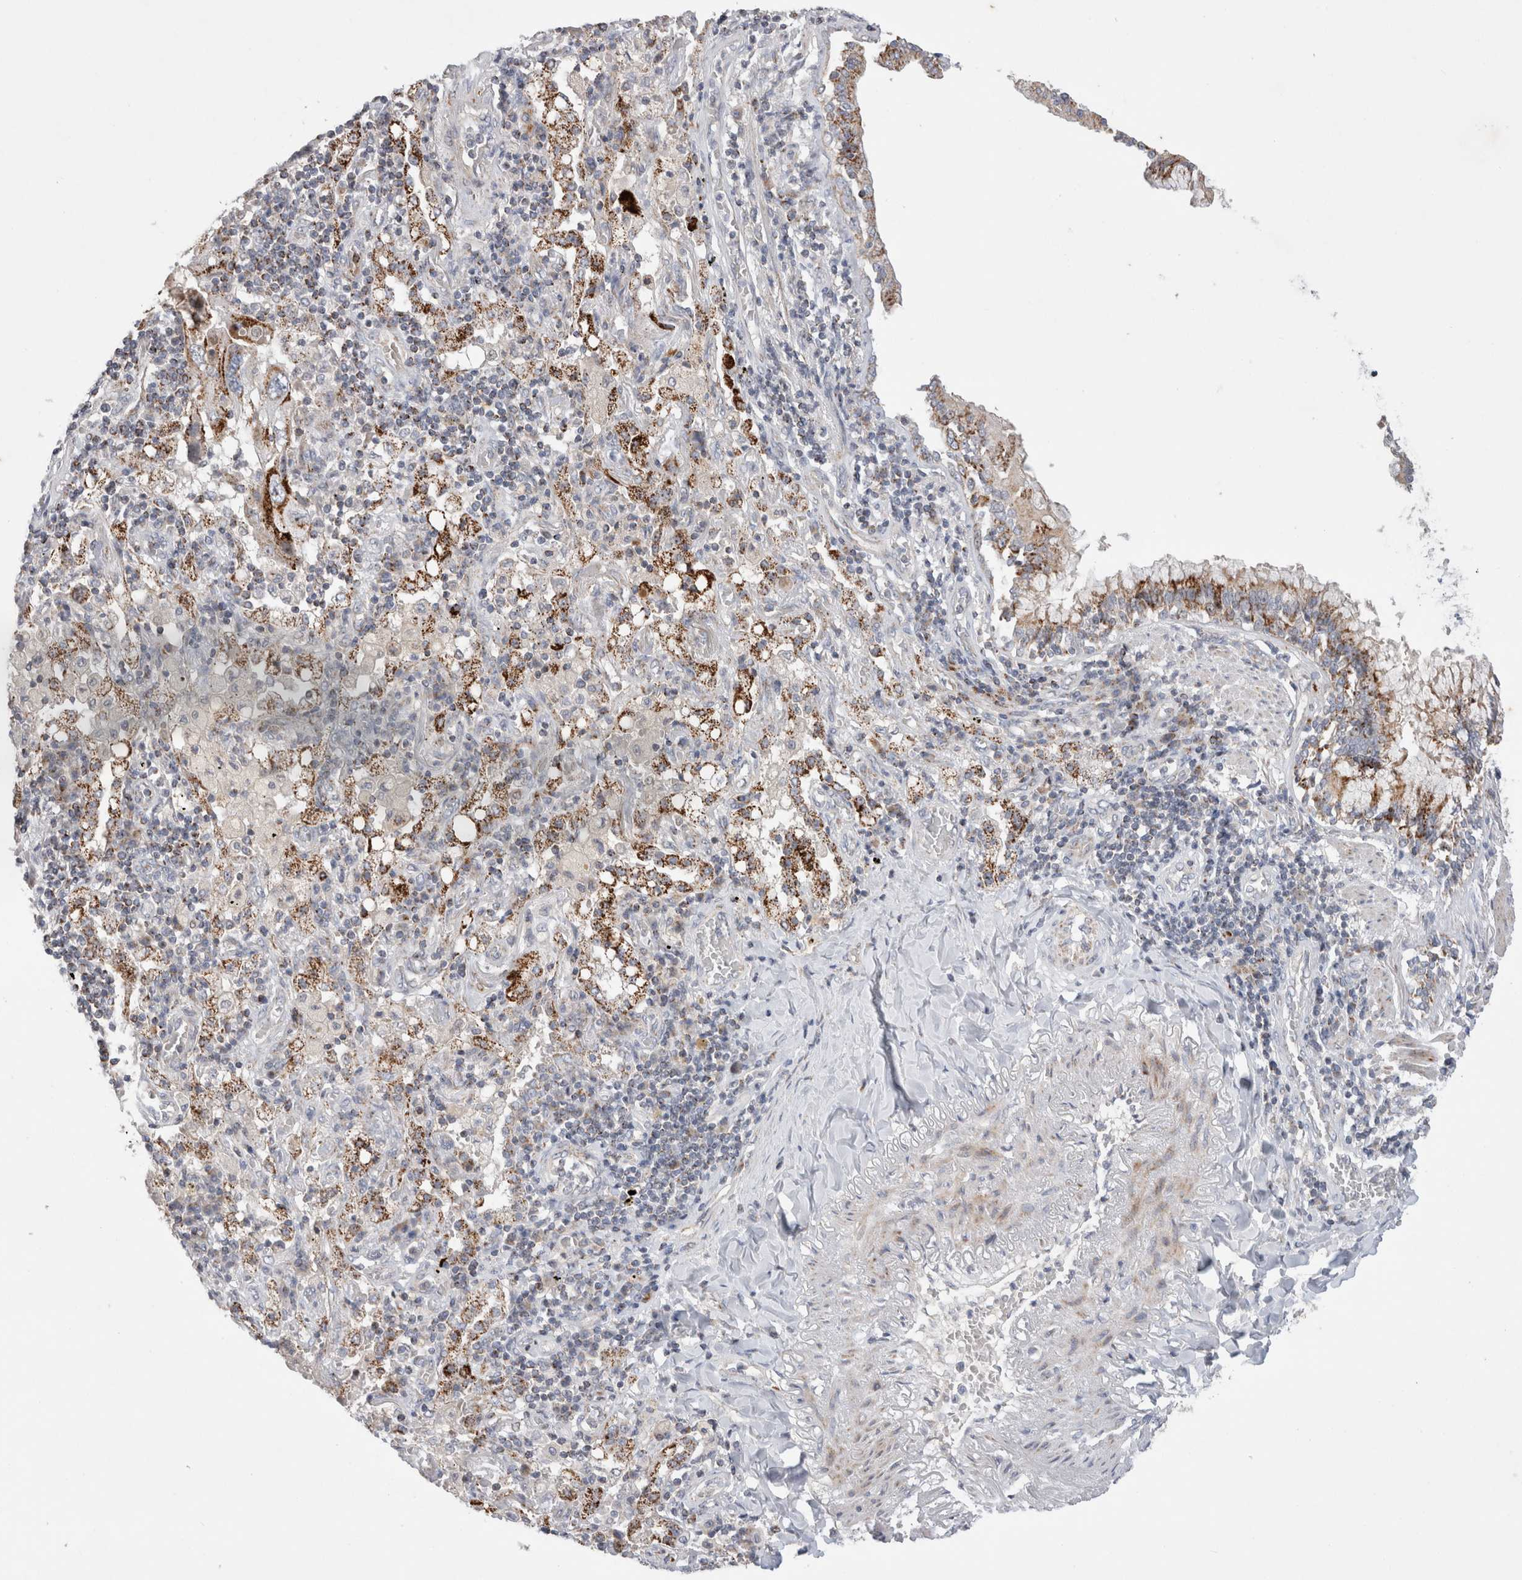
{"staining": {"intensity": "strong", "quantity": ">75%", "location": "cytoplasmic/membranous"}, "tissue": "lung cancer", "cell_type": "Tumor cells", "image_type": "cancer", "snomed": [{"axis": "morphology", "description": "Adenocarcinoma, NOS"}, {"axis": "topography", "description": "Lung"}], "caption": "This histopathology image demonstrates IHC staining of lung cancer (adenocarcinoma), with high strong cytoplasmic/membranous positivity in about >75% of tumor cells.", "gene": "CHADL", "patient": {"sex": "female", "age": 65}}